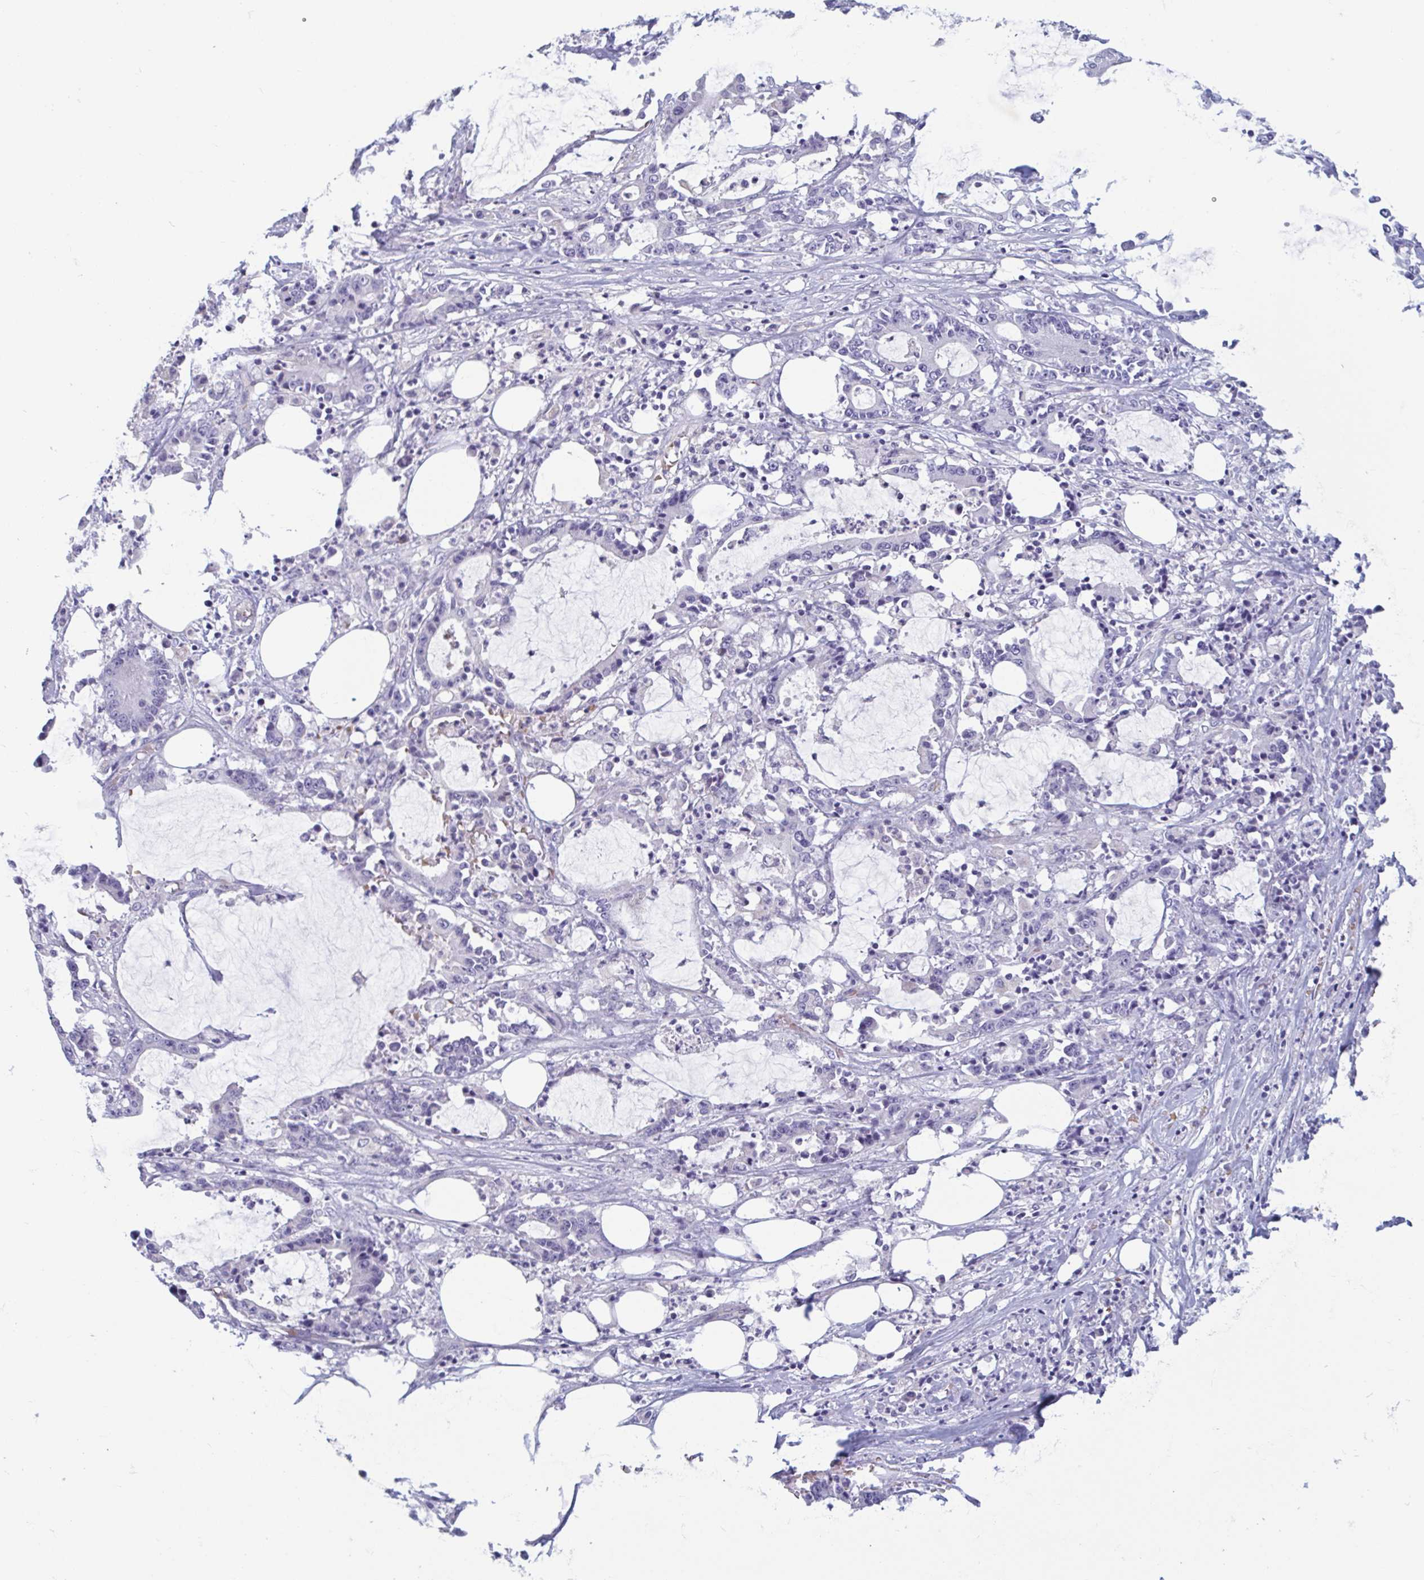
{"staining": {"intensity": "negative", "quantity": "none", "location": "none"}, "tissue": "stomach cancer", "cell_type": "Tumor cells", "image_type": "cancer", "snomed": [{"axis": "morphology", "description": "Adenocarcinoma, NOS"}, {"axis": "topography", "description": "Stomach, upper"}], "caption": "Tumor cells are negative for protein expression in human stomach adenocarcinoma.", "gene": "MORC4", "patient": {"sex": "male", "age": 68}}